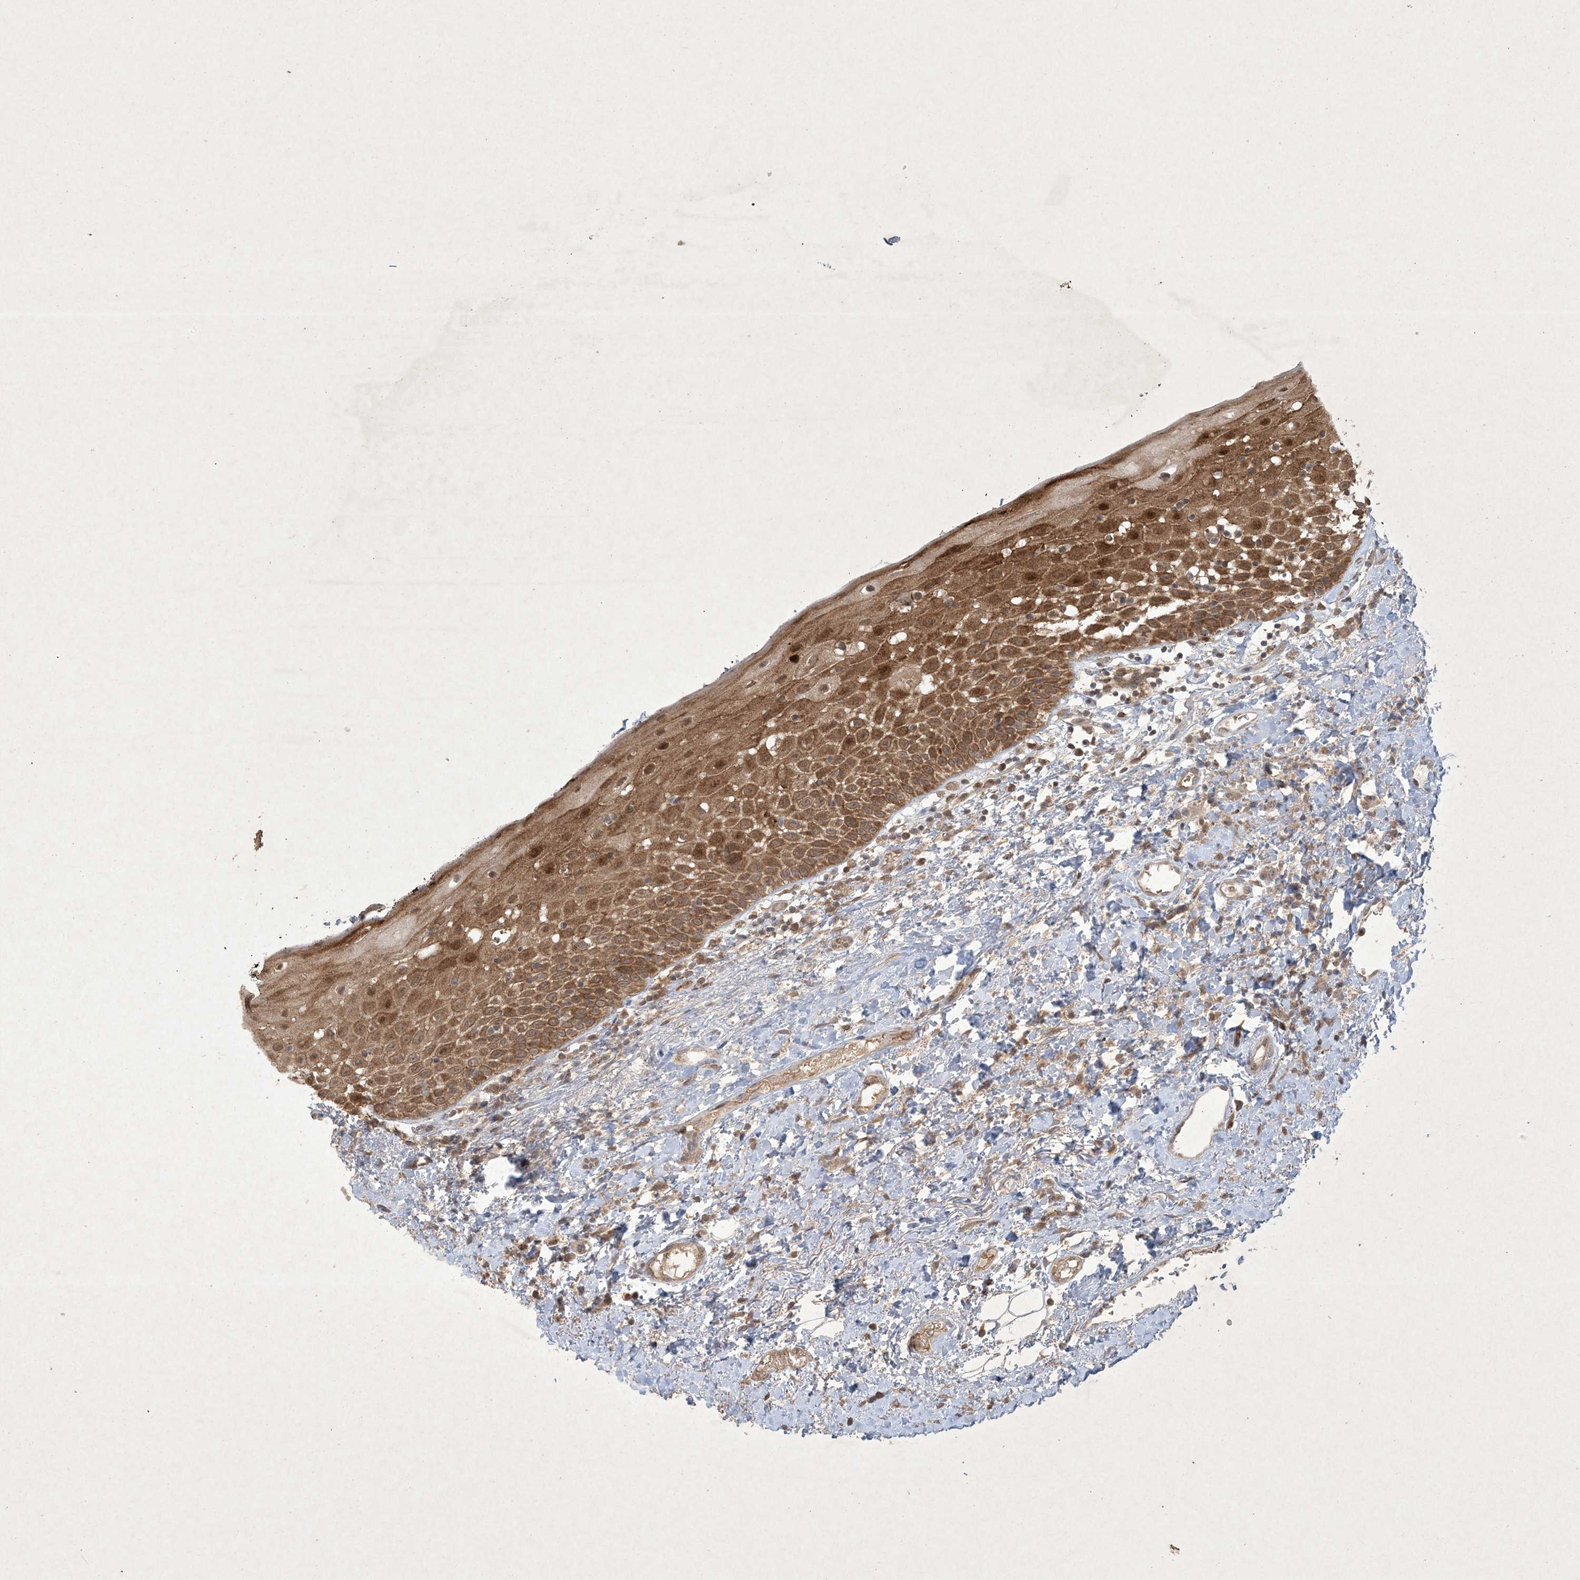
{"staining": {"intensity": "strong", "quantity": ">75%", "location": "cytoplasmic/membranous,nuclear"}, "tissue": "oral mucosa", "cell_type": "Squamous epithelial cells", "image_type": "normal", "snomed": [{"axis": "morphology", "description": "Normal tissue, NOS"}, {"axis": "topography", "description": "Oral tissue"}], "caption": "Human oral mucosa stained with a brown dye displays strong cytoplasmic/membranous,nuclear positive staining in approximately >75% of squamous epithelial cells.", "gene": "NRBP2", "patient": {"sex": "male", "age": 74}}